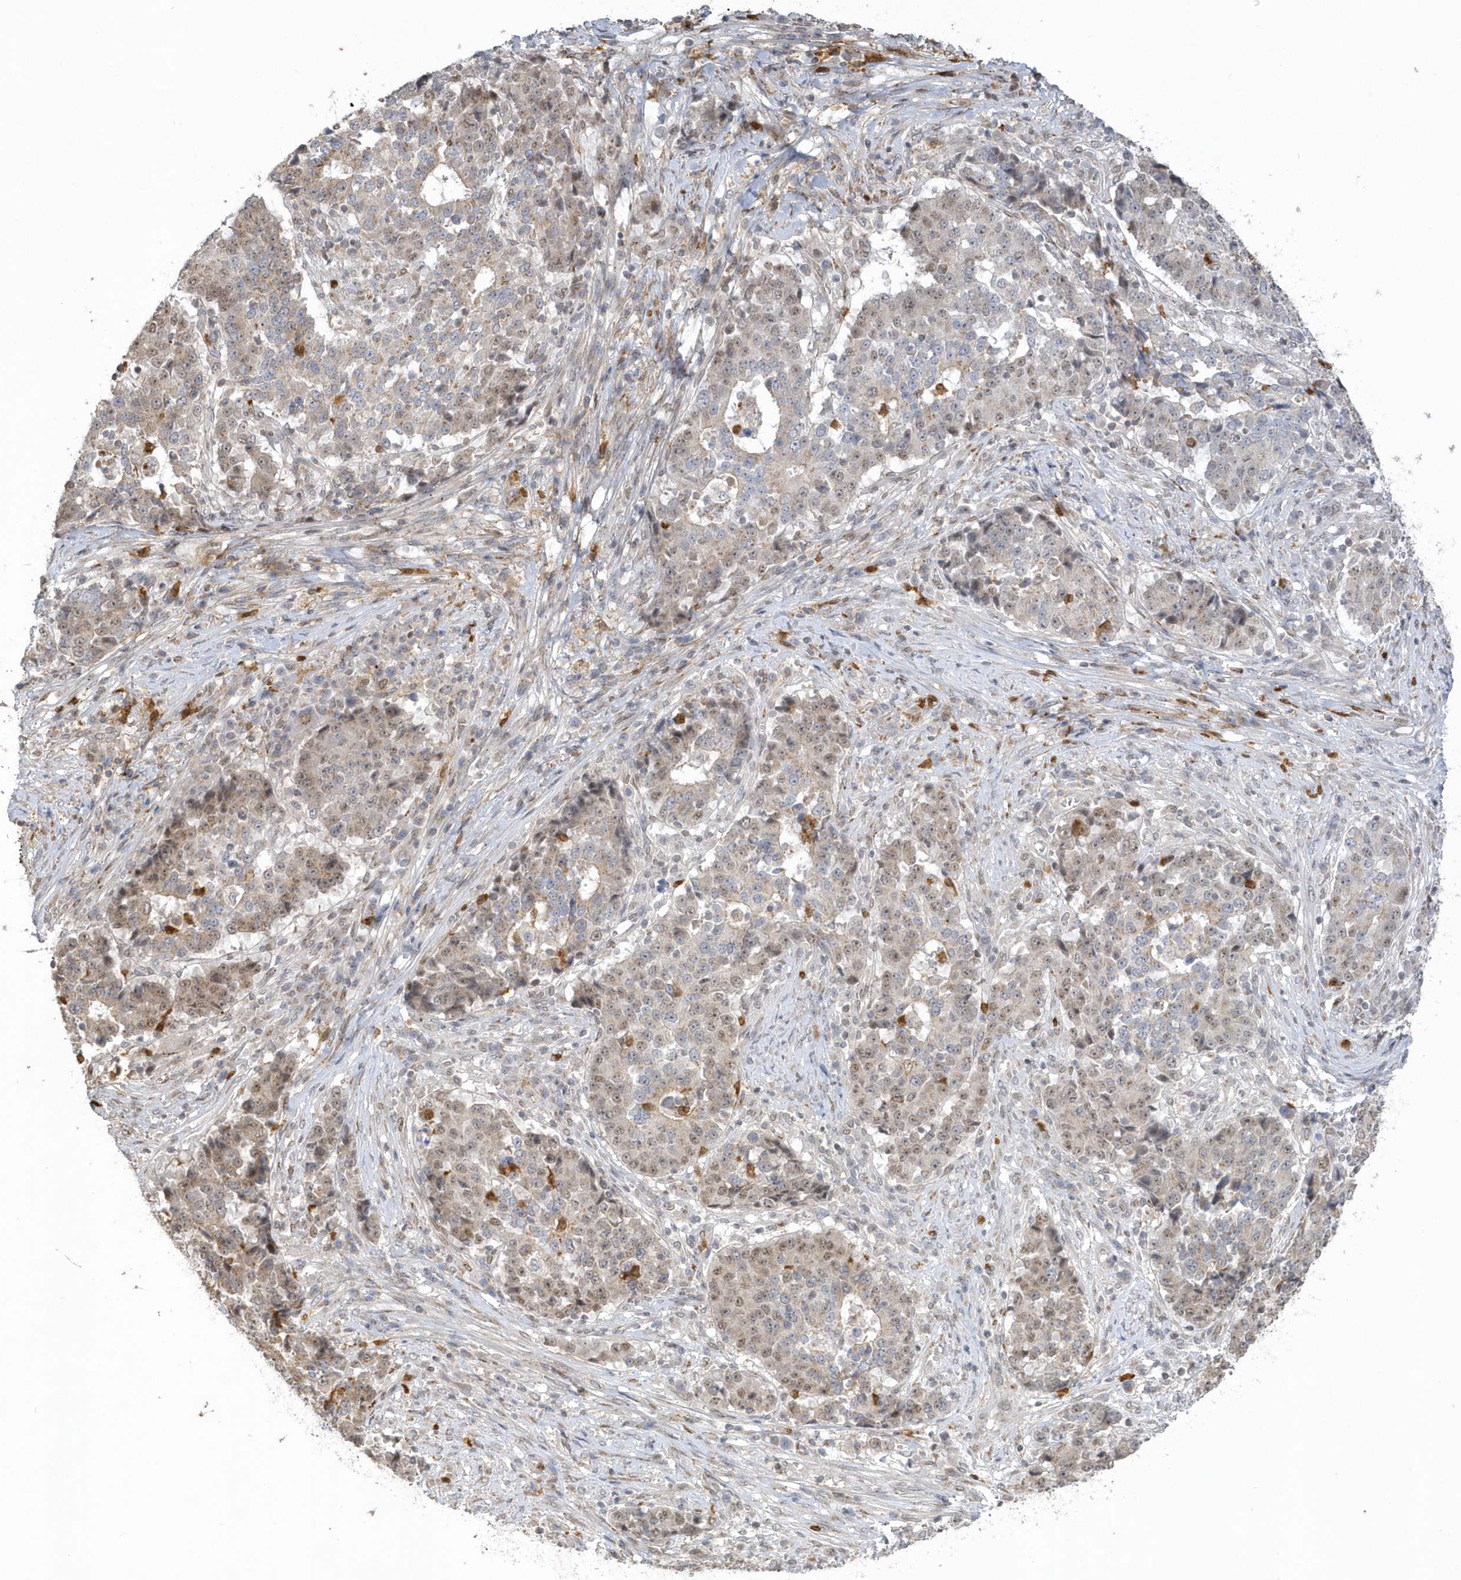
{"staining": {"intensity": "weak", "quantity": "<25%", "location": "cytoplasmic/membranous,nuclear"}, "tissue": "stomach cancer", "cell_type": "Tumor cells", "image_type": "cancer", "snomed": [{"axis": "morphology", "description": "Adenocarcinoma, NOS"}, {"axis": "topography", "description": "Stomach"}], "caption": "An image of stomach cancer (adenocarcinoma) stained for a protein exhibits no brown staining in tumor cells.", "gene": "NAF1", "patient": {"sex": "male", "age": 59}}